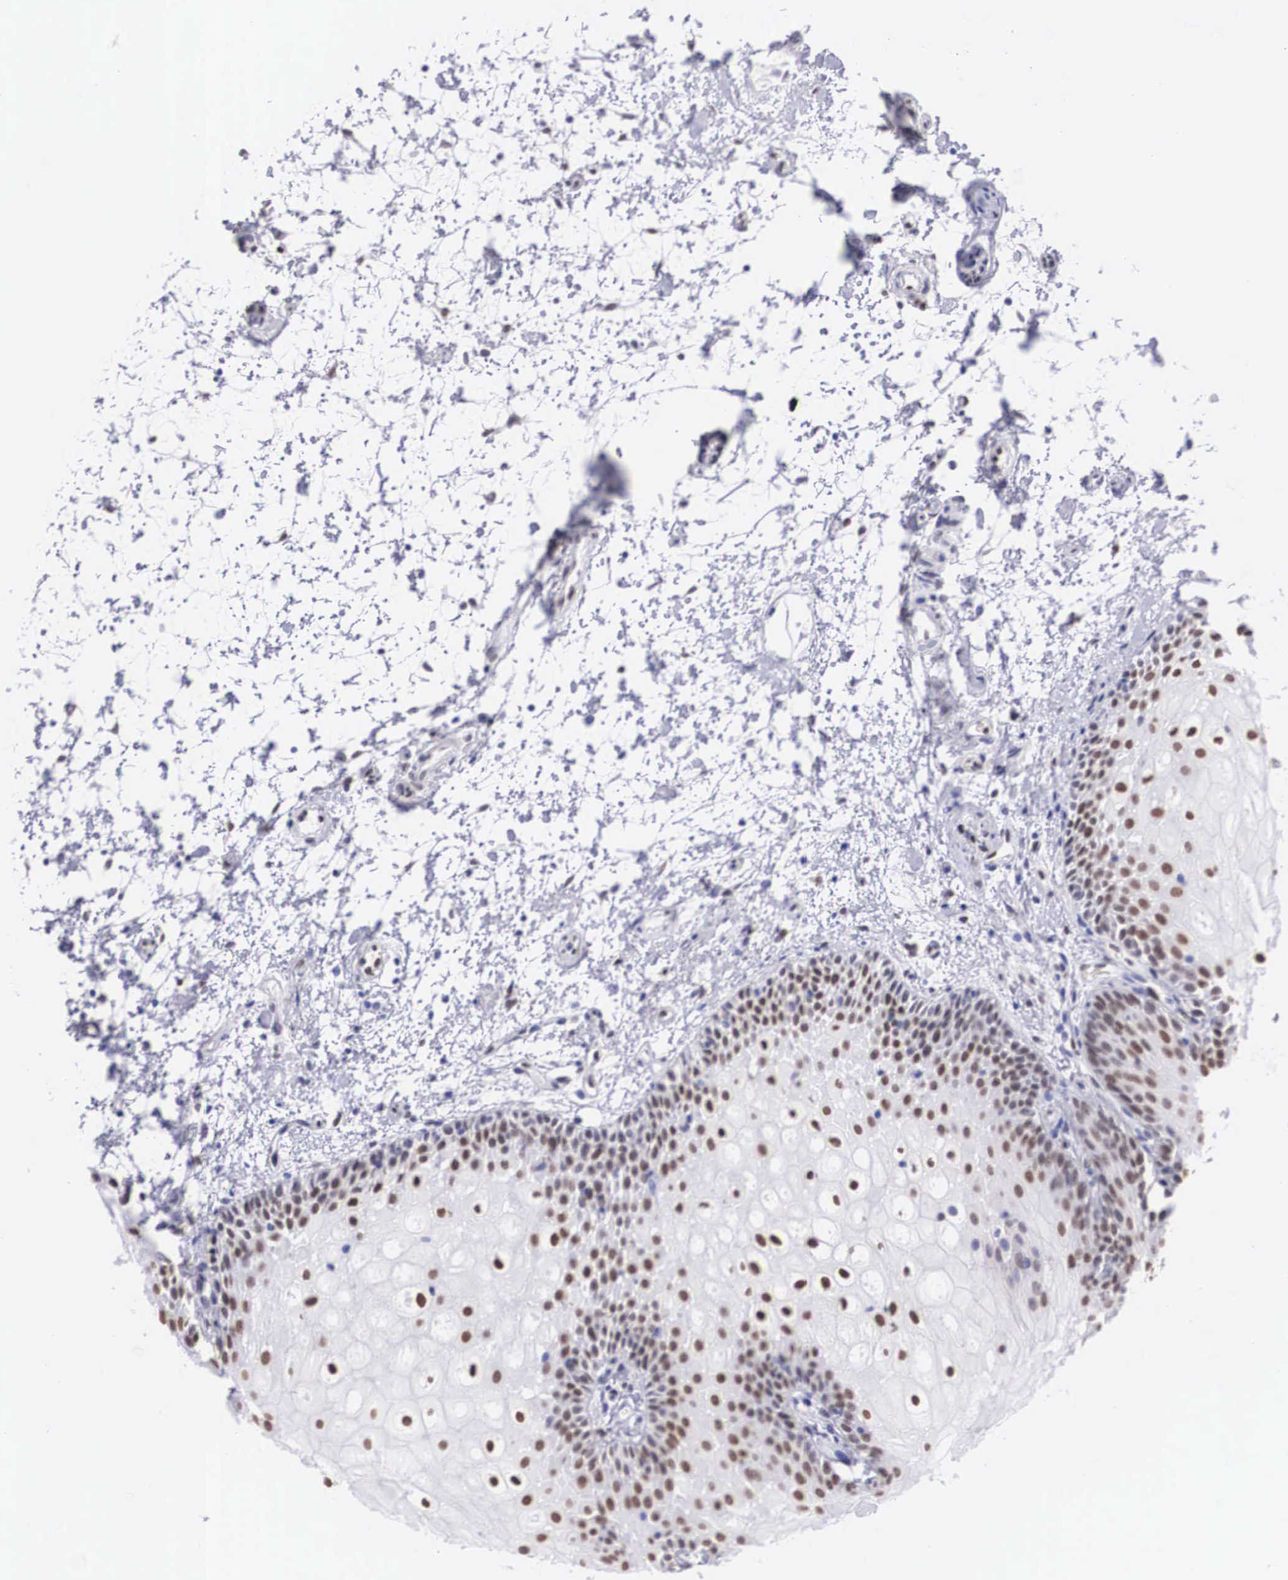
{"staining": {"intensity": "strong", "quantity": ">75%", "location": "nuclear"}, "tissue": "oral mucosa", "cell_type": "Squamous epithelial cells", "image_type": "normal", "snomed": [{"axis": "morphology", "description": "Normal tissue, NOS"}, {"axis": "topography", "description": "Oral tissue"}], "caption": "Brown immunohistochemical staining in normal human oral mucosa exhibits strong nuclear positivity in about >75% of squamous epithelial cells. Immunohistochemistry stains the protein of interest in brown and the nuclei are stained blue.", "gene": "HMGN5", "patient": {"sex": "female", "age": 79}}